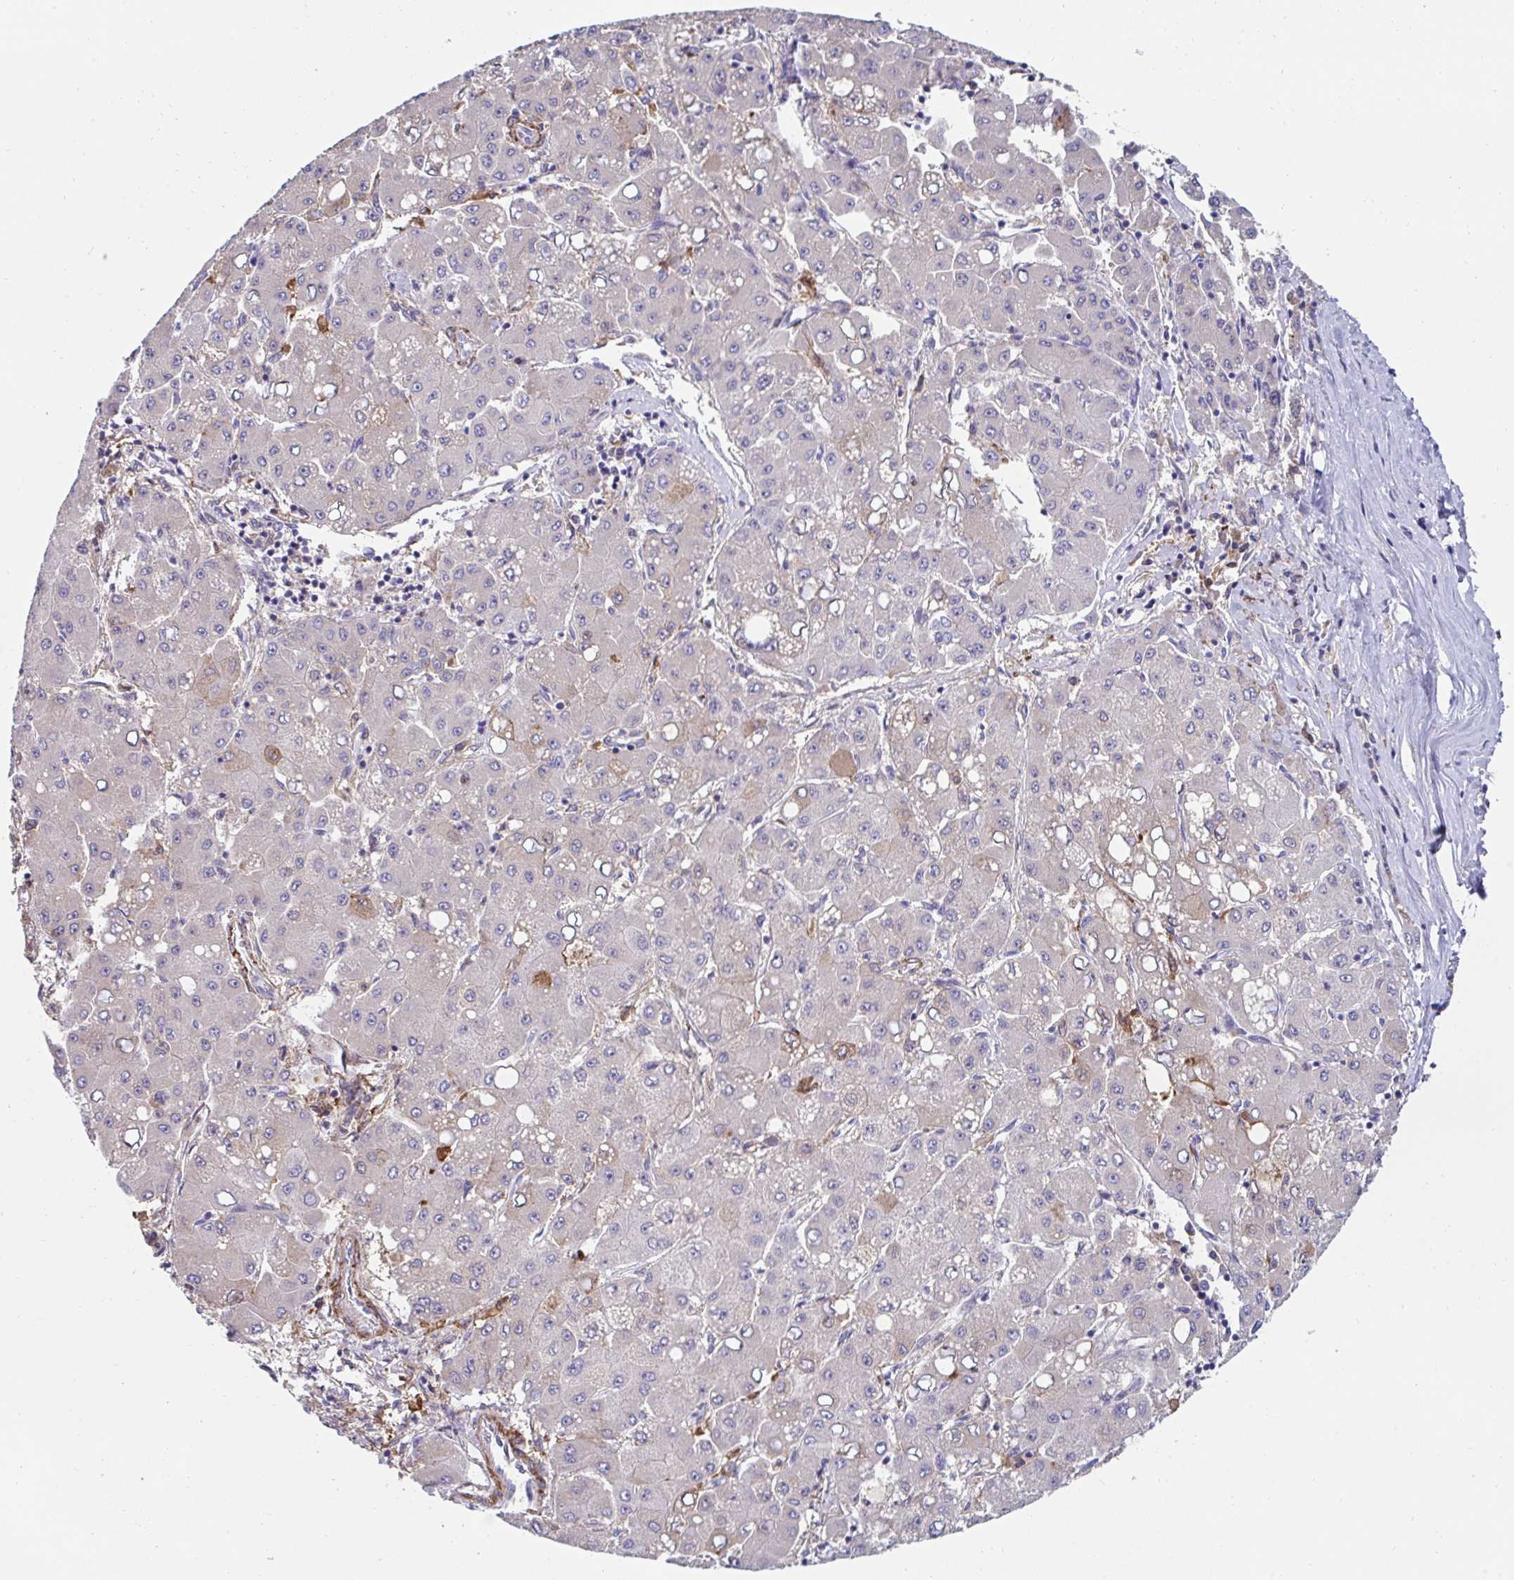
{"staining": {"intensity": "negative", "quantity": "none", "location": "none"}, "tissue": "liver cancer", "cell_type": "Tumor cells", "image_type": "cancer", "snomed": [{"axis": "morphology", "description": "Carcinoma, Hepatocellular, NOS"}, {"axis": "topography", "description": "Liver"}], "caption": "This is an IHC image of human liver cancer. There is no expression in tumor cells.", "gene": "FBXL13", "patient": {"sex": "male", "age": 40}}